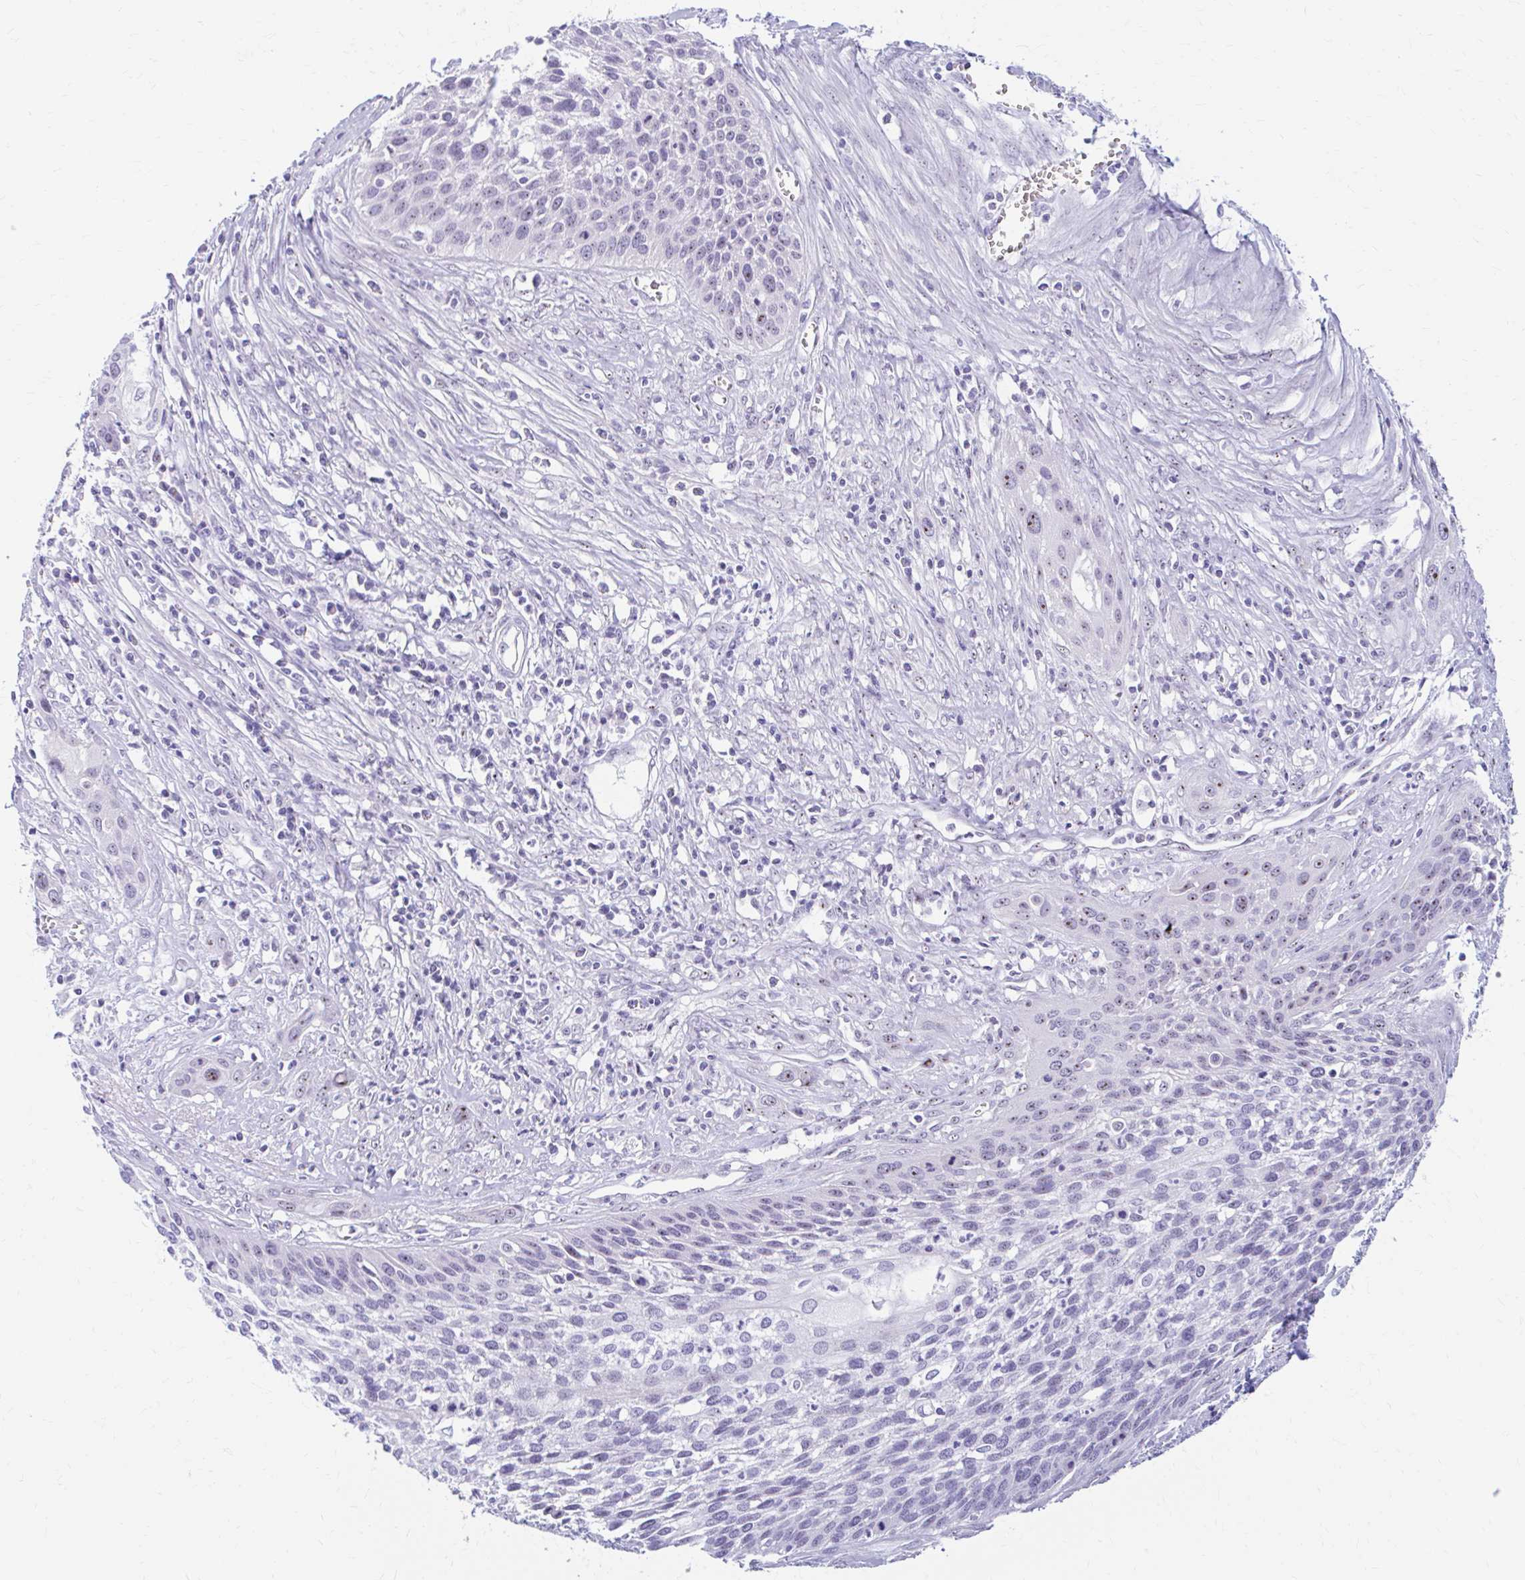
{"staining": {"intensity": "weak", "quantity": "<25%", "location": "nuclear"}, "tissue": "cervical cancer", "cell_type": "Tumor cells", "image_type": "cancer", "snomed": [{"axis": "morphology", "description": "Squamous cell carcinoma, NOS"}, {"axis": "topography", "description": "Cervix"}], "caption": "Histopathology image shows no significant protein expression in tumor cells of squamous cell carcinoma (cervical).", "gene": "FTSJ3", "patient": {"sex": "female", "age": 34}}